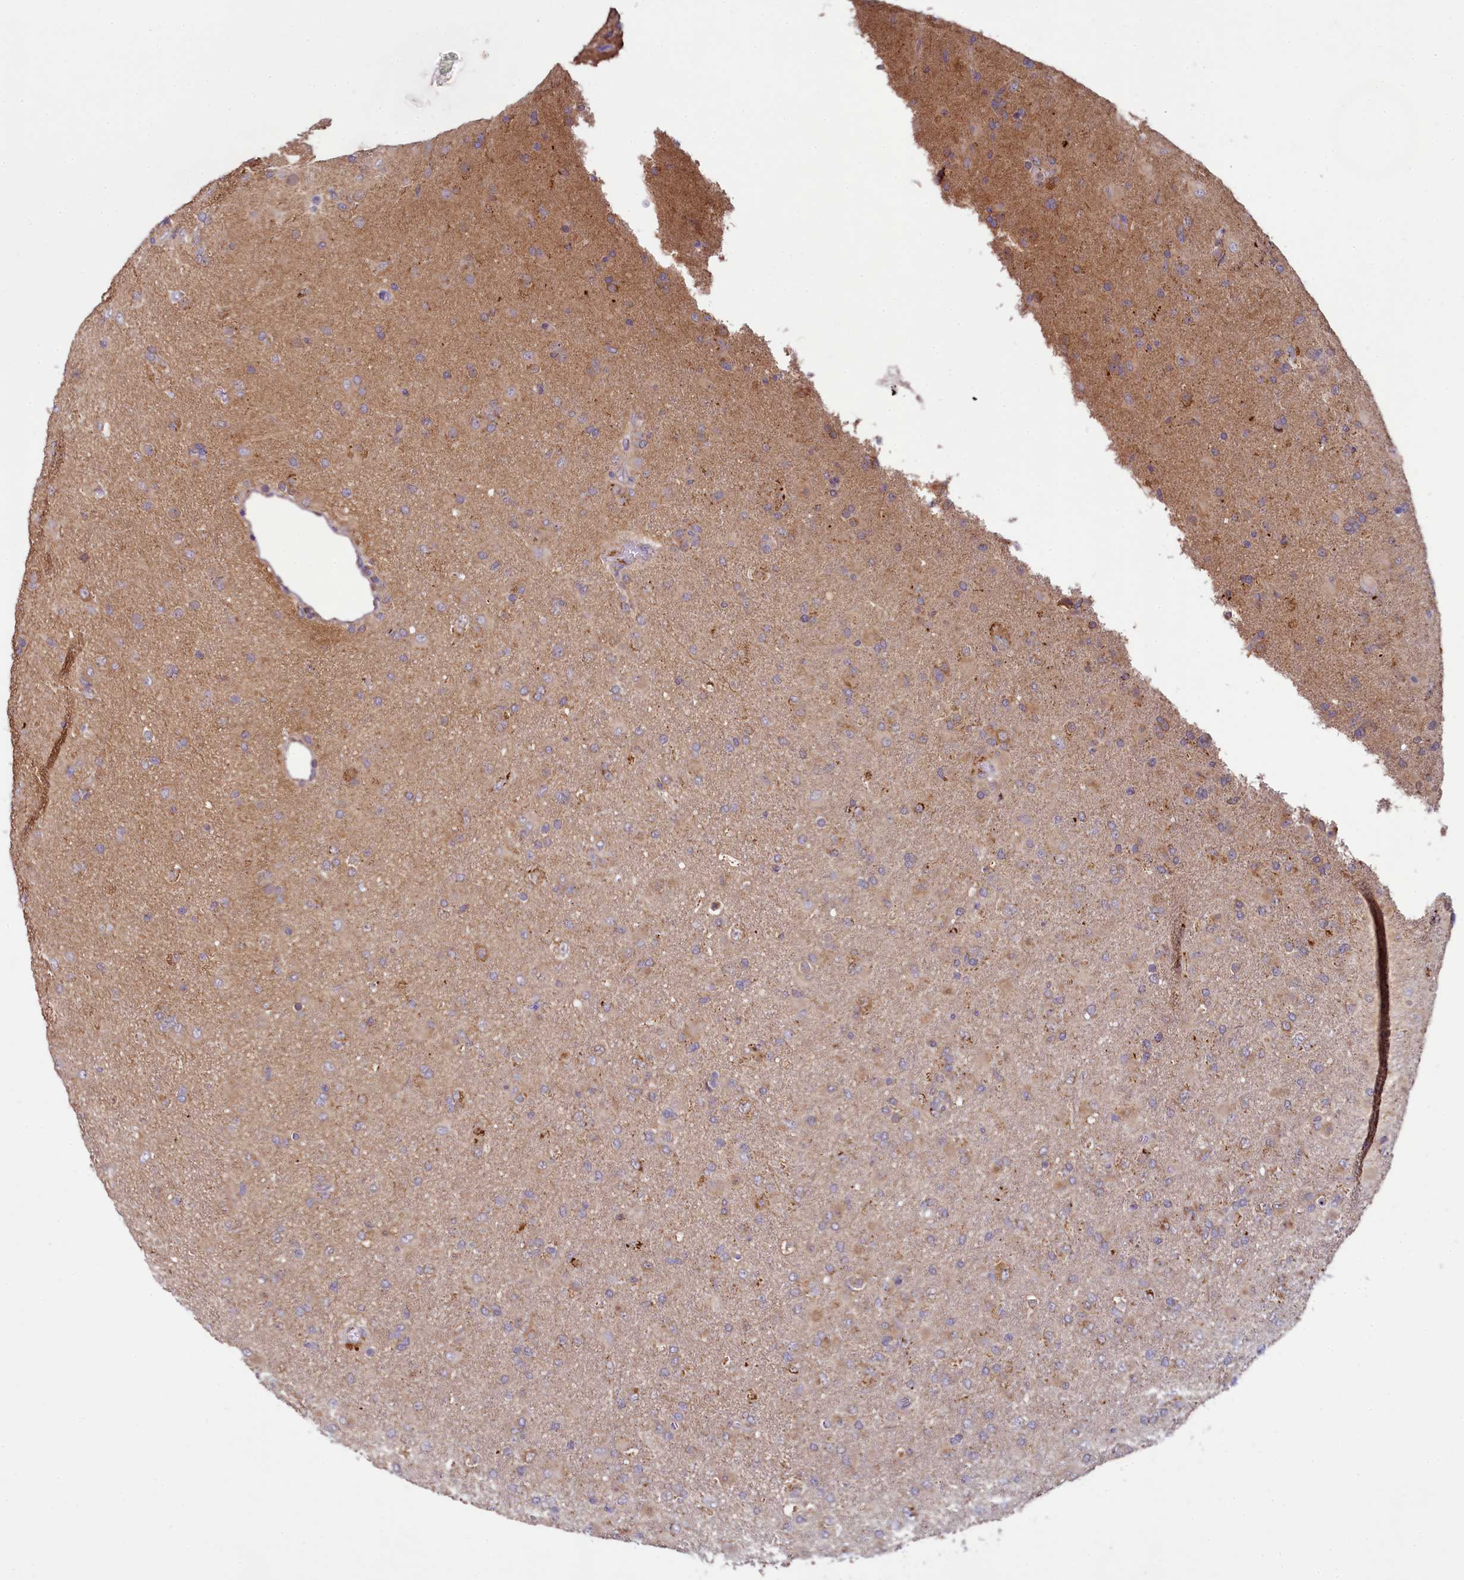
{"staining": {"intensity": "weak", "quantity": "<25%", "location": "cytoplasmic/membranous"}, "tissue": "glioma", "cell_type": "Tumor cells", "image_type": "cancer", "snomed": [{"axis": "morphology", "description": "Glioma, malignant, Low grade"}, {"axis": "topography", "description": "Brain"}], "caption": "Tumor cells are negative for protein expression in human glioma.", "gene": "MRPL57", "patient": {"sex": "male", "age": 65}}